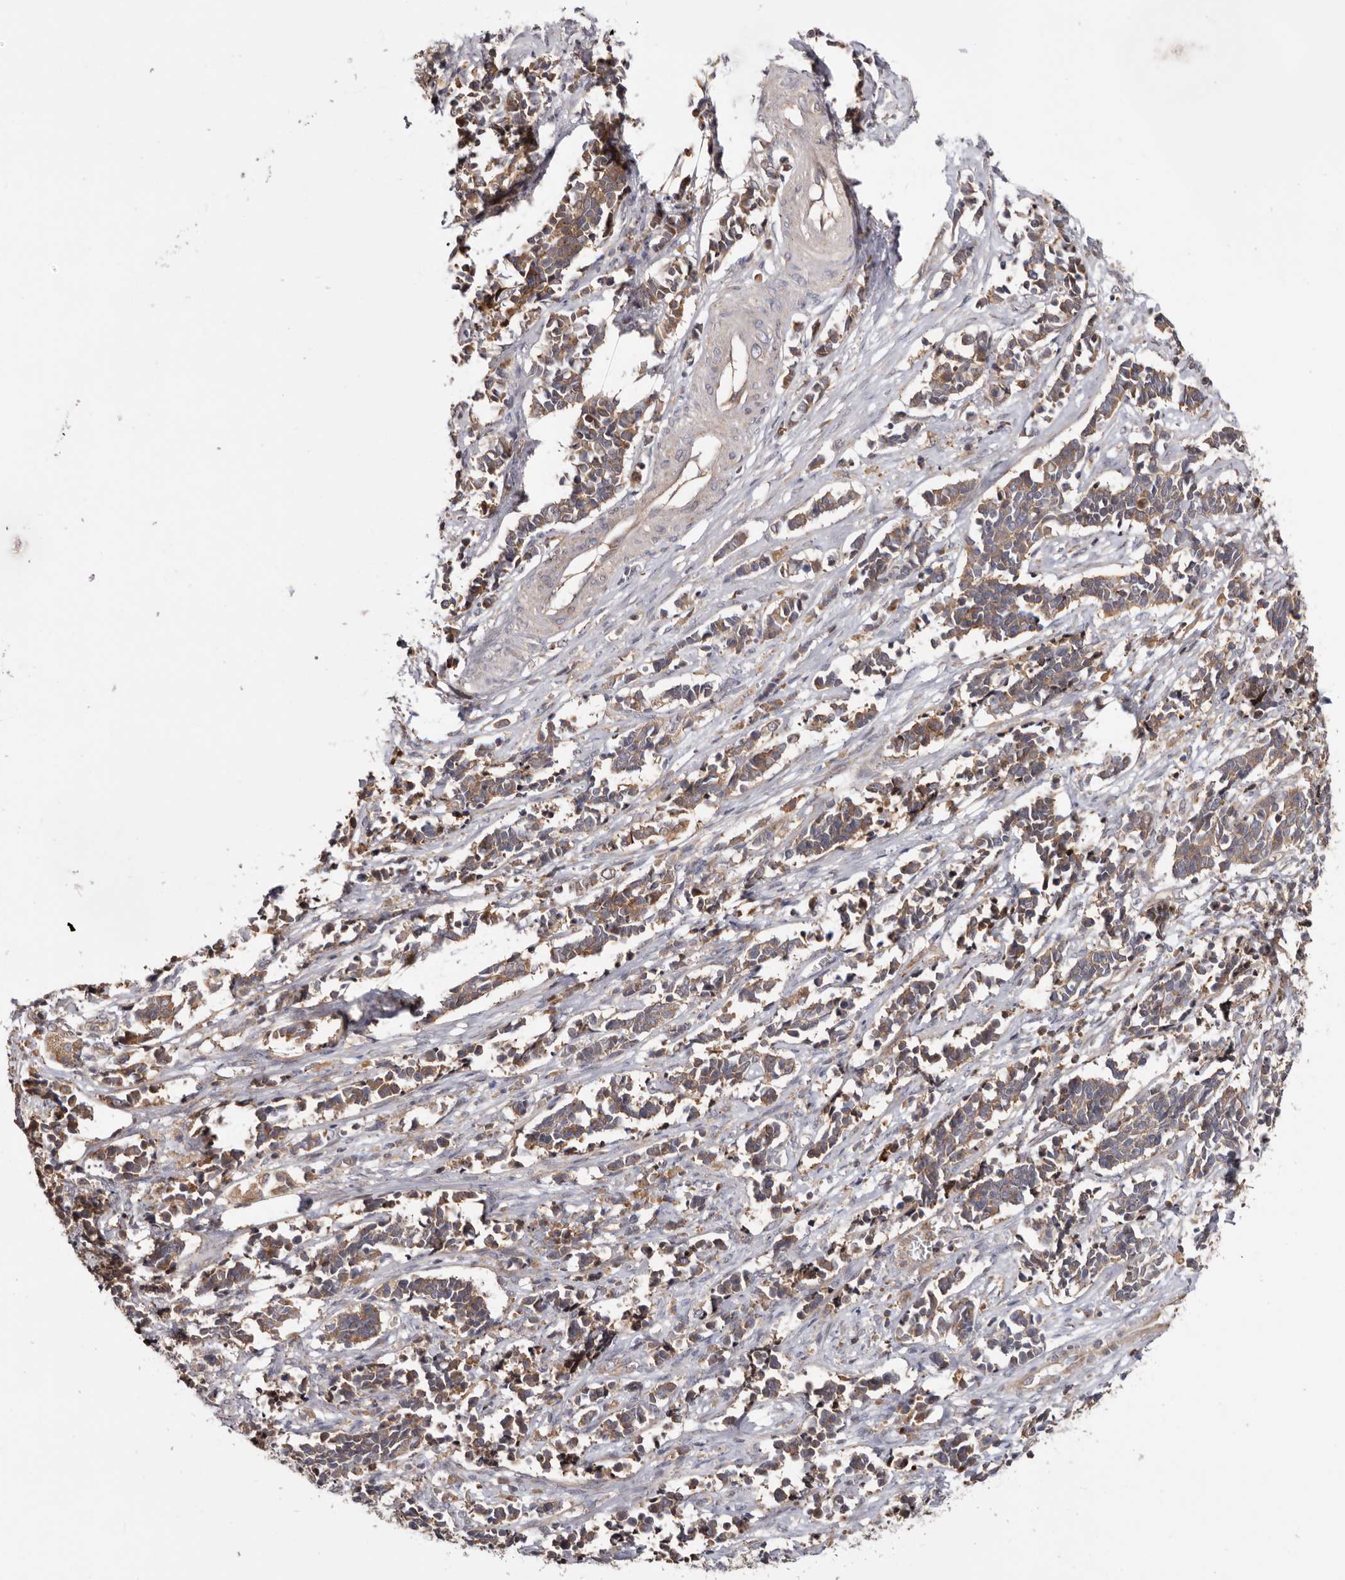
{"staining": {"intensity": "weak", "quantity": ">75%", "location": "cytoplasmic/membranous"}, "tissue": "cervical cancer", "cell_type": "Tumor cells", "image_type": "cancer", "snomed": [{"axis": "morphology", "description": "Normal tissue, NOS"}, {"axis": "morphology", "description": "Squamous cell carcinoma, NOS"}, {"axis": "topography", "description": "Cervix"}], "caption": "An image of human cervical cancer (squamous cell carcinoma) stained for a protein displays weak cytoplasmic/membranous brown staining in tumor cells. (DAB (3,3'-diaminobenzidine) = brown stain, brightfield microscopy at high magnification).", "gene": "TMUB1", "patient": {"sex": "female", "age": 35}}